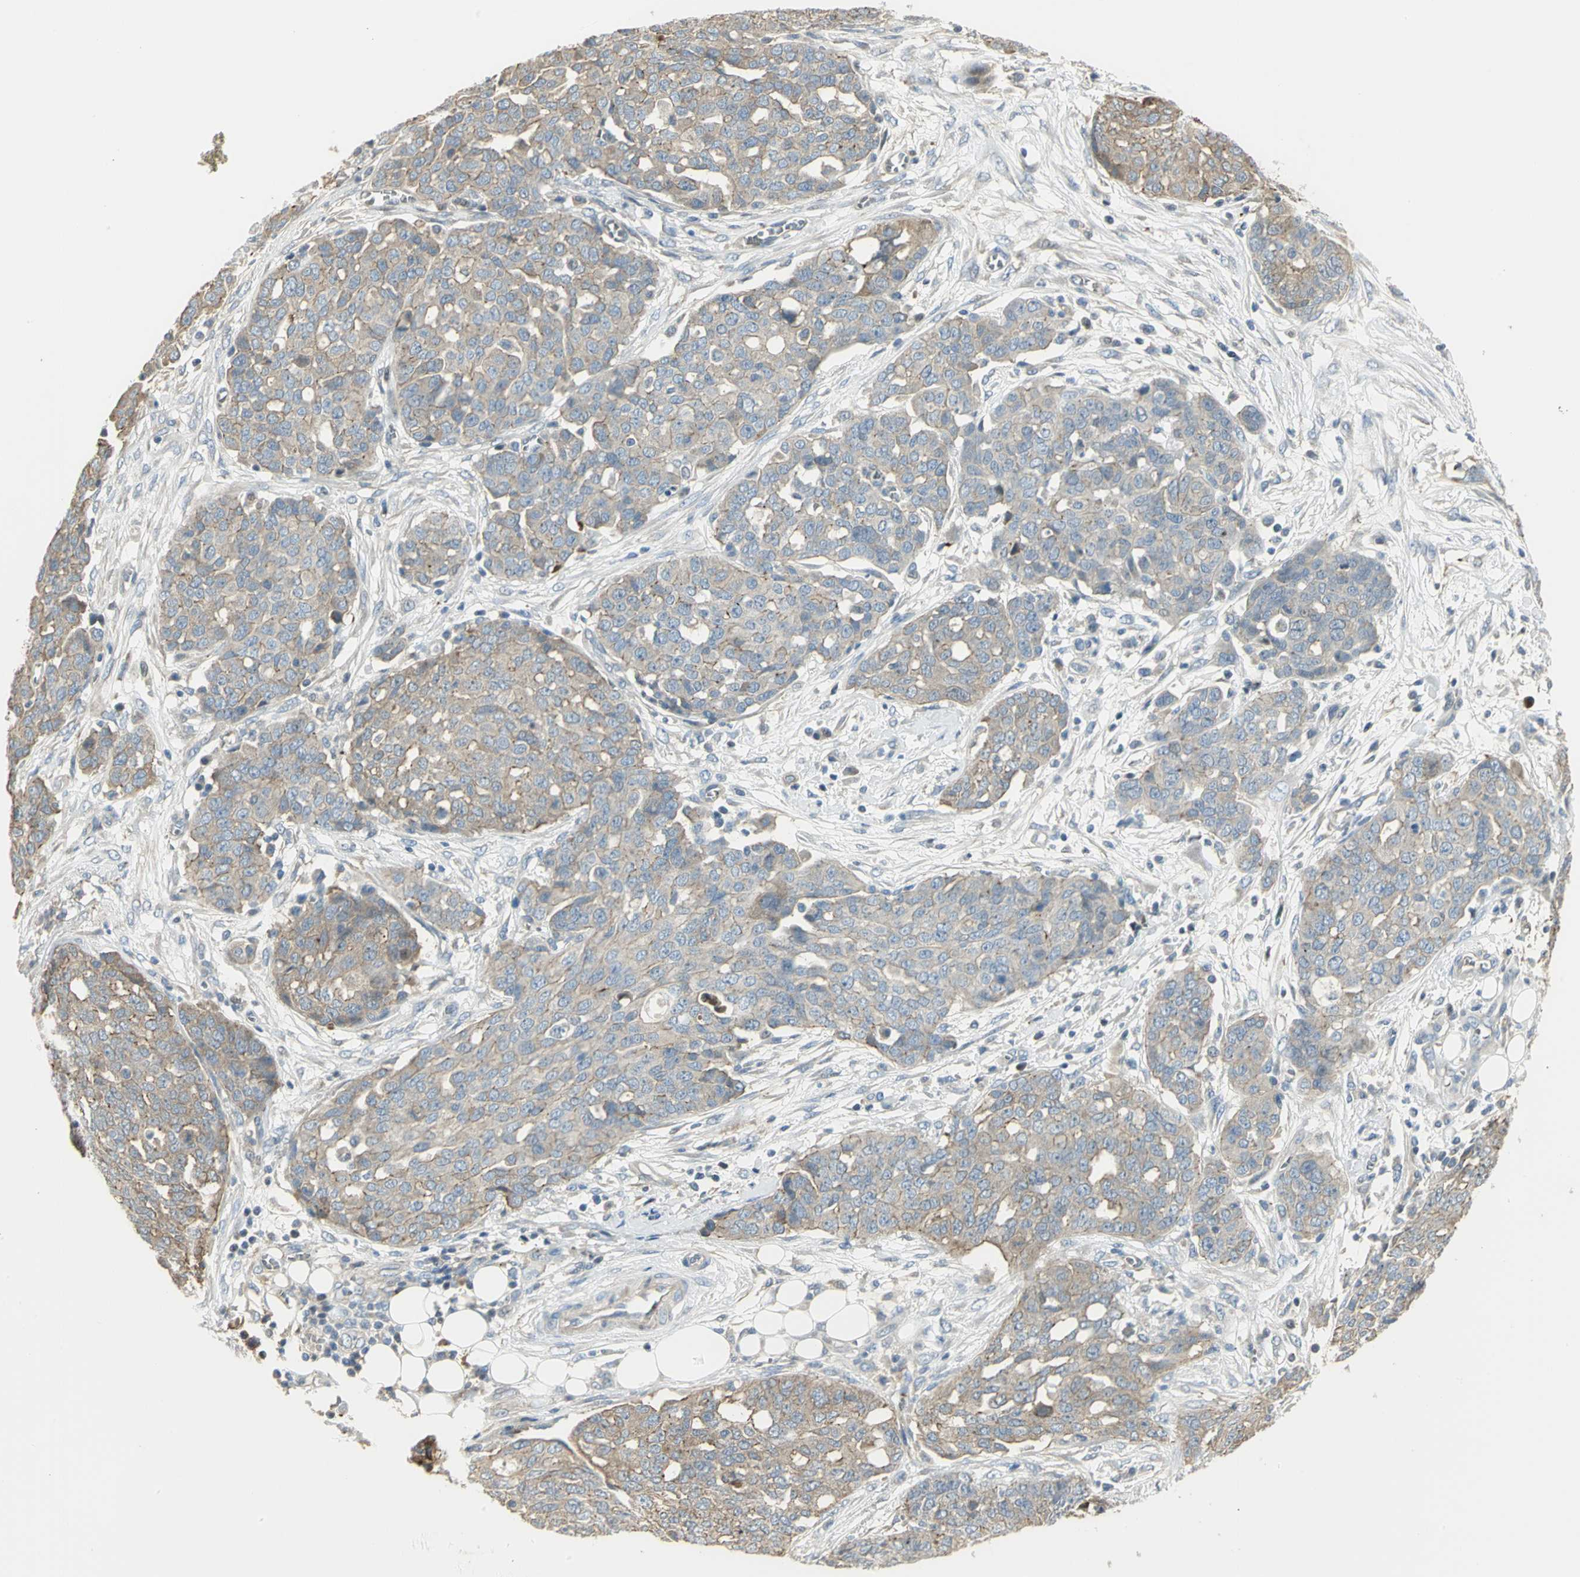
{"staining": {"intensity": "negative", "quantity": "none", "location": "none"}, "tissue": "ovarian cancer", "cell_type": "Tumor cells", "image_type": "cancer", "snomed": [{"axis": "morphology", "description": "Cystadenocarcinoma, serous, NOS"}, {"axis": "topography", "description": "Soft tissue"}, {"axis": "topography", "description": "Ovary"}], "caption": "A high-resolution photomicrograph shows immunohistochemistry staining of ovarian cancer, which reveals no significant staining in tumor cells.", "gene": "ANK1", "patient": {"sex": "female", "age": 57}}